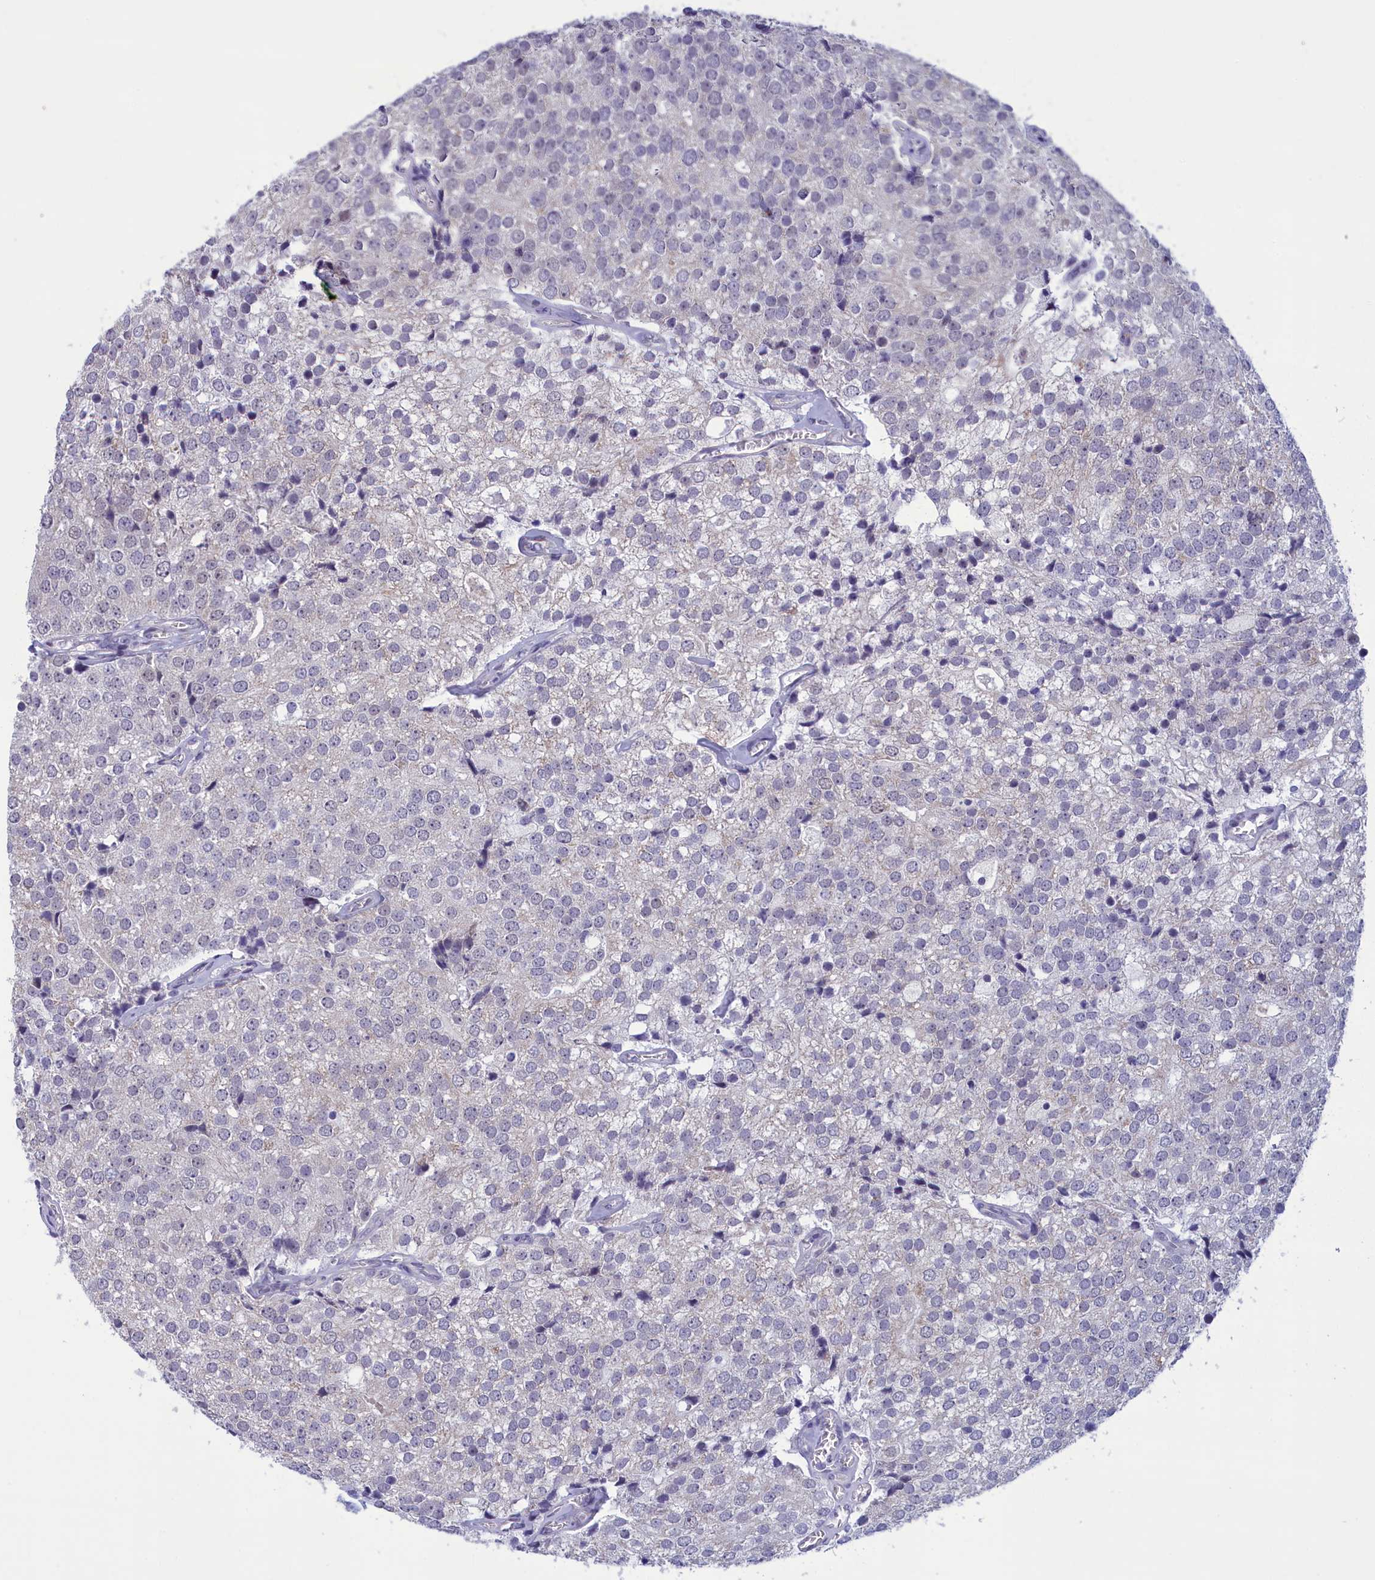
{"staining": {"intensity": "negative", "quantity": "none", "location": "none"}, "tissue": "prostate cancer", "cell_type": "Tumor cells", "image_type": "cancer", "snomed": [{"axis": "morphology", "description": "Adenocarcinoma, High grade"}, {"axis": "topography", "description": "Prostate"}], "caption": "There is no significant staining in tumor cells of prostate cancer.", "gene": "ELOA2", "patient": {"sex": "male", "age": 49}}